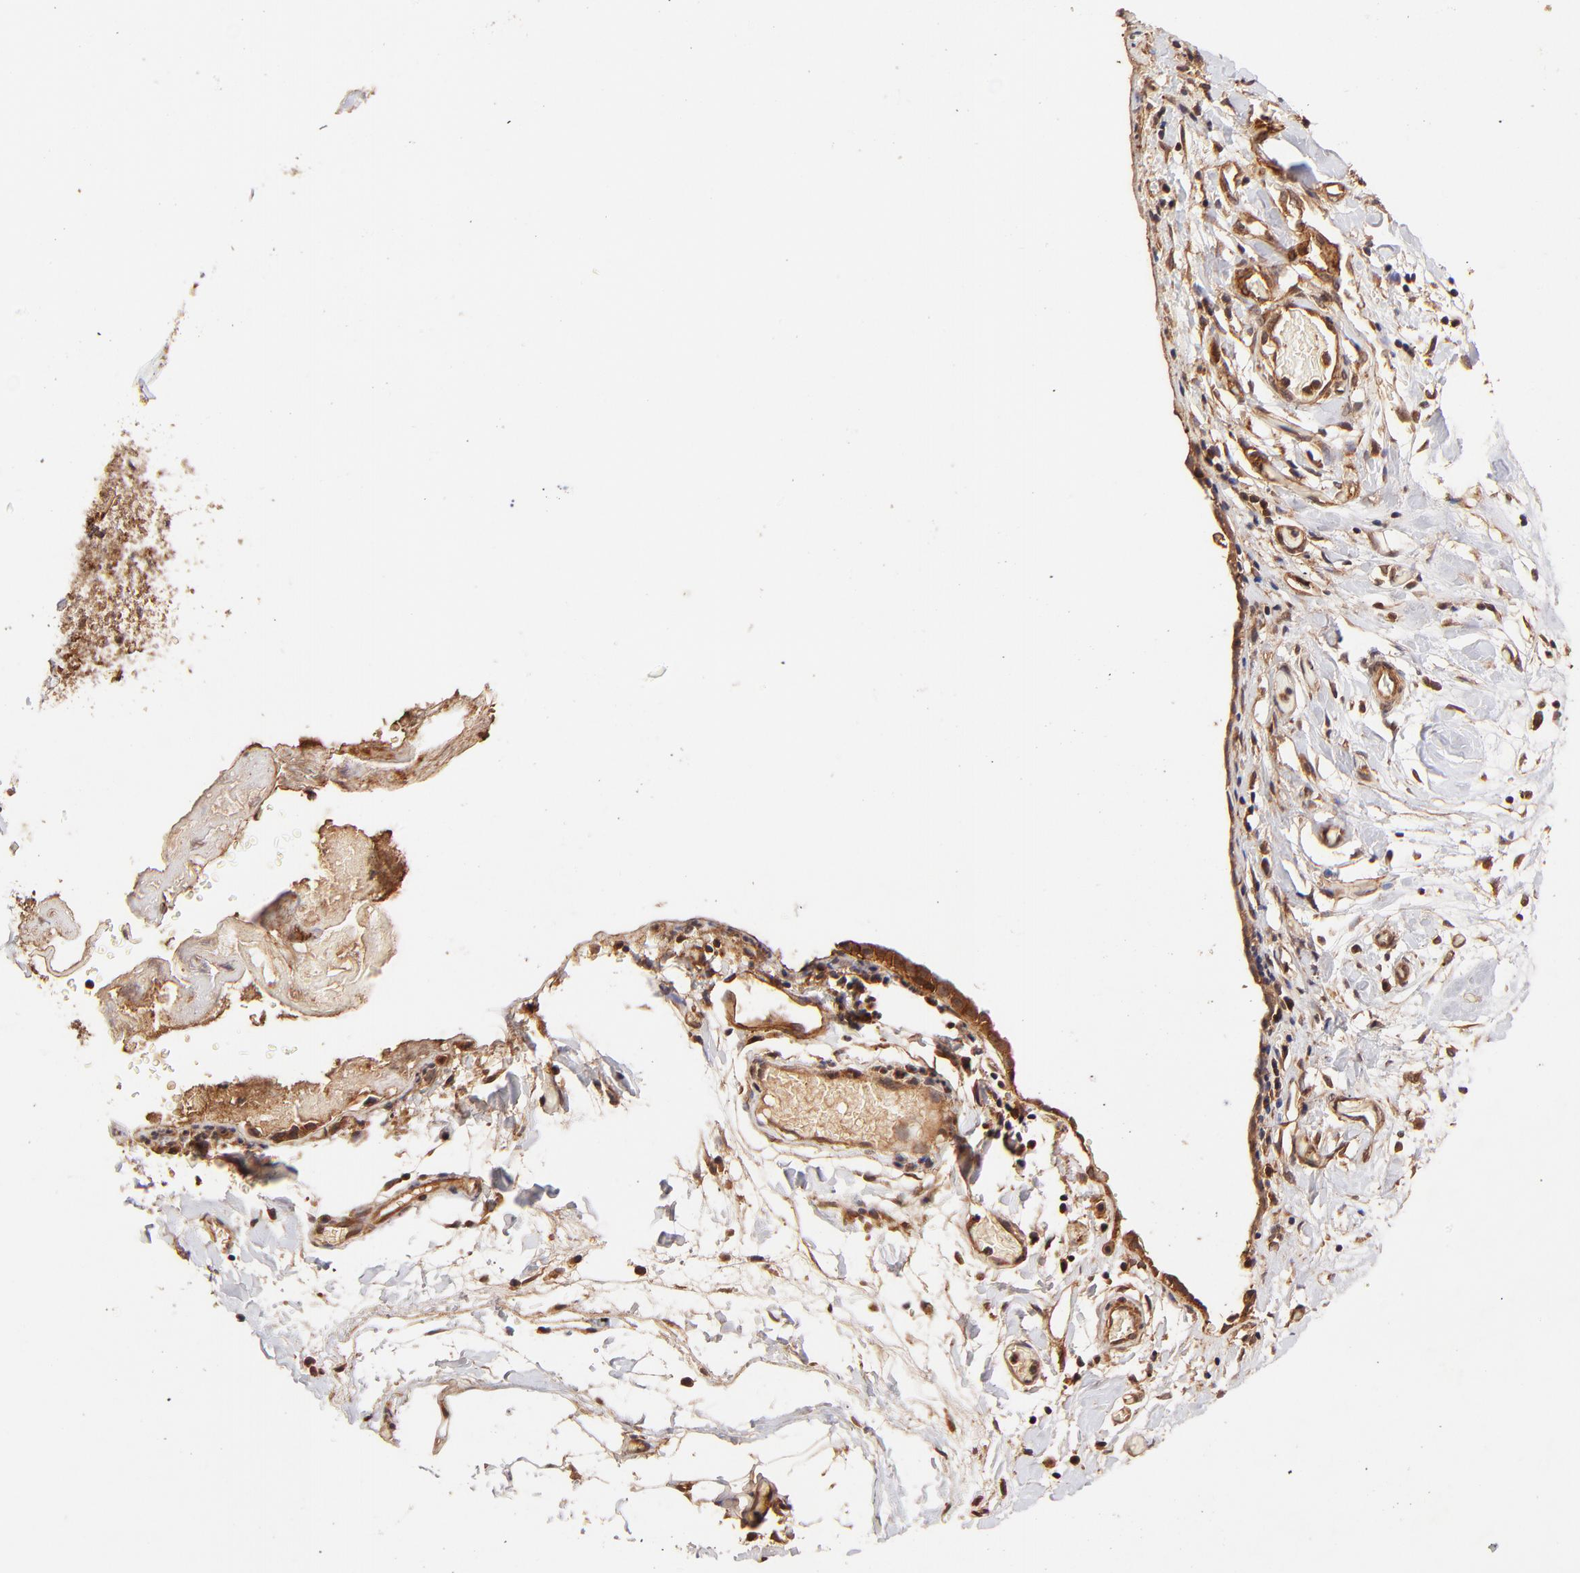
{"staining": {"intensity": "moderate", "quantity": ">75%", "location": "cytoplasmic/membranous"}, "tissue": "stomach cancer", "cell_type": "Tumor cells", "image_type": "cancer", "snomed": [{"axis": "morphology", "description": "Adenocarcinoma, NOS"}, {"axis": "topography", "description": "Stomach, upper"}], "caption": "Stomach cancer (adenocarcinoma) stained for a protein displays moderate cytoplasmic/membranous positivity in tumor cells.", "gene": "ITGB1", "patient": {"sex": "male", "age": 47}}